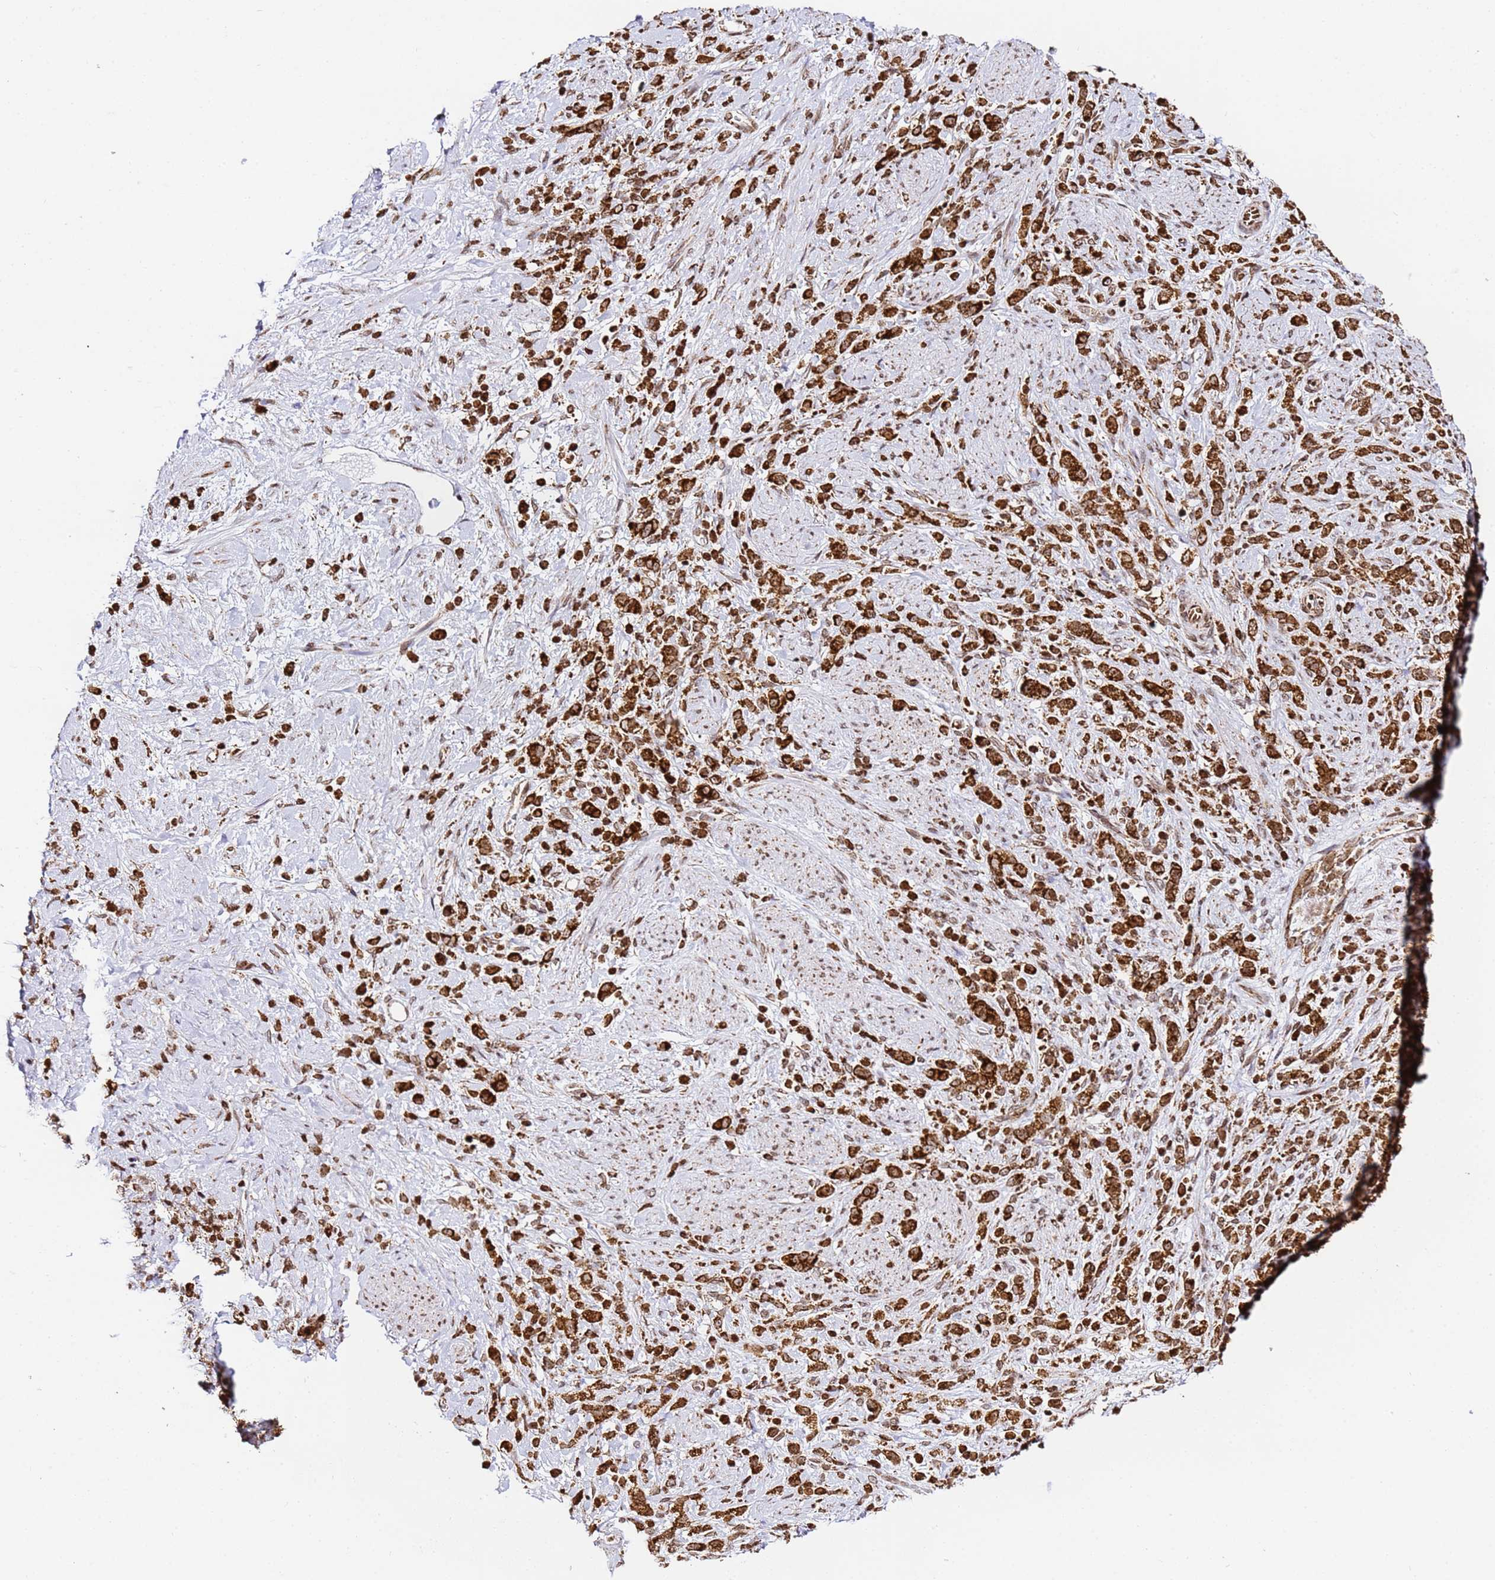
{"staining": {"intensity": "strong", "quantity": ">75%", "location": "cytoplasmic/membranous"}, "tissue": "stomach cancer", "cell_type": "Tumor cells", "image_type": "cancer", "snomed": [{"axis": "morphology", "description": "Adenocarcinoma, NOS"}, {"axis": "topography", "description": "Stomach"}], "caption": "Tumor cells demonstrate high levels of strong cytoplasmic/membranous staining in approximately >75% of cells in adenocarcinoma (stomach).", "gene": "HSPE1", "patient": {"sex": "female", "age": 60}}